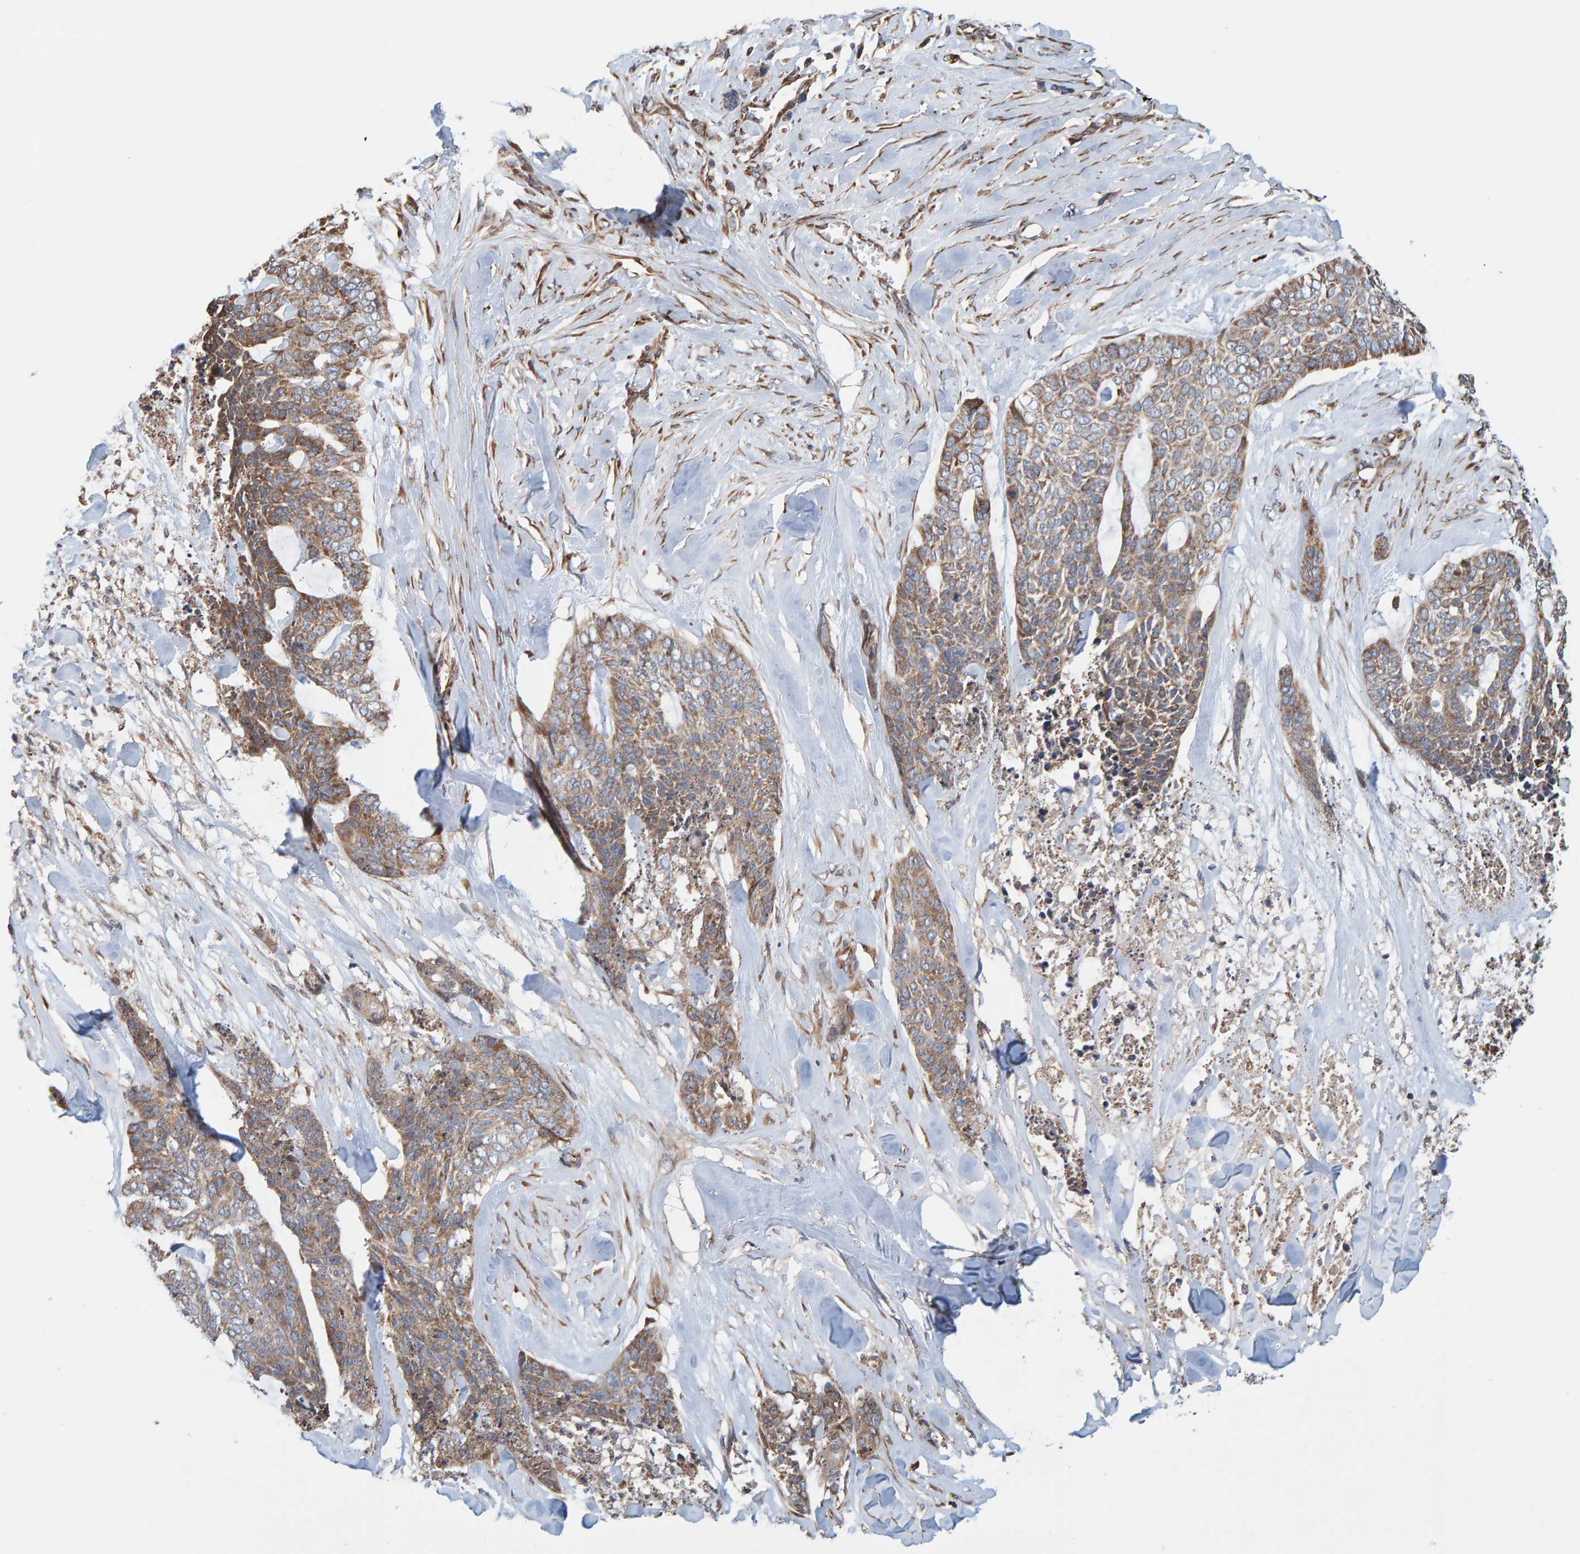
{"staining": {"intensity": "moderate", "quantity": ">75%", "location": "cytoplasmic/membranous"}, "tissue": "skin cancer", "cell_type": "Tumor cells", "image_type": "cancer", "snomed": [{"axis": "morphology", "description": "Basal cell carcinoma"}, {"axis": "topography", "description": "Skin"}], "caption": "Protein staining of skin cancer tissue demonstrates moderate cytoplasmic/membranous positivity in about >75% of tumor cells.", "gene": "MRPL45", "patient": {"sex": "female", "age": 64}}